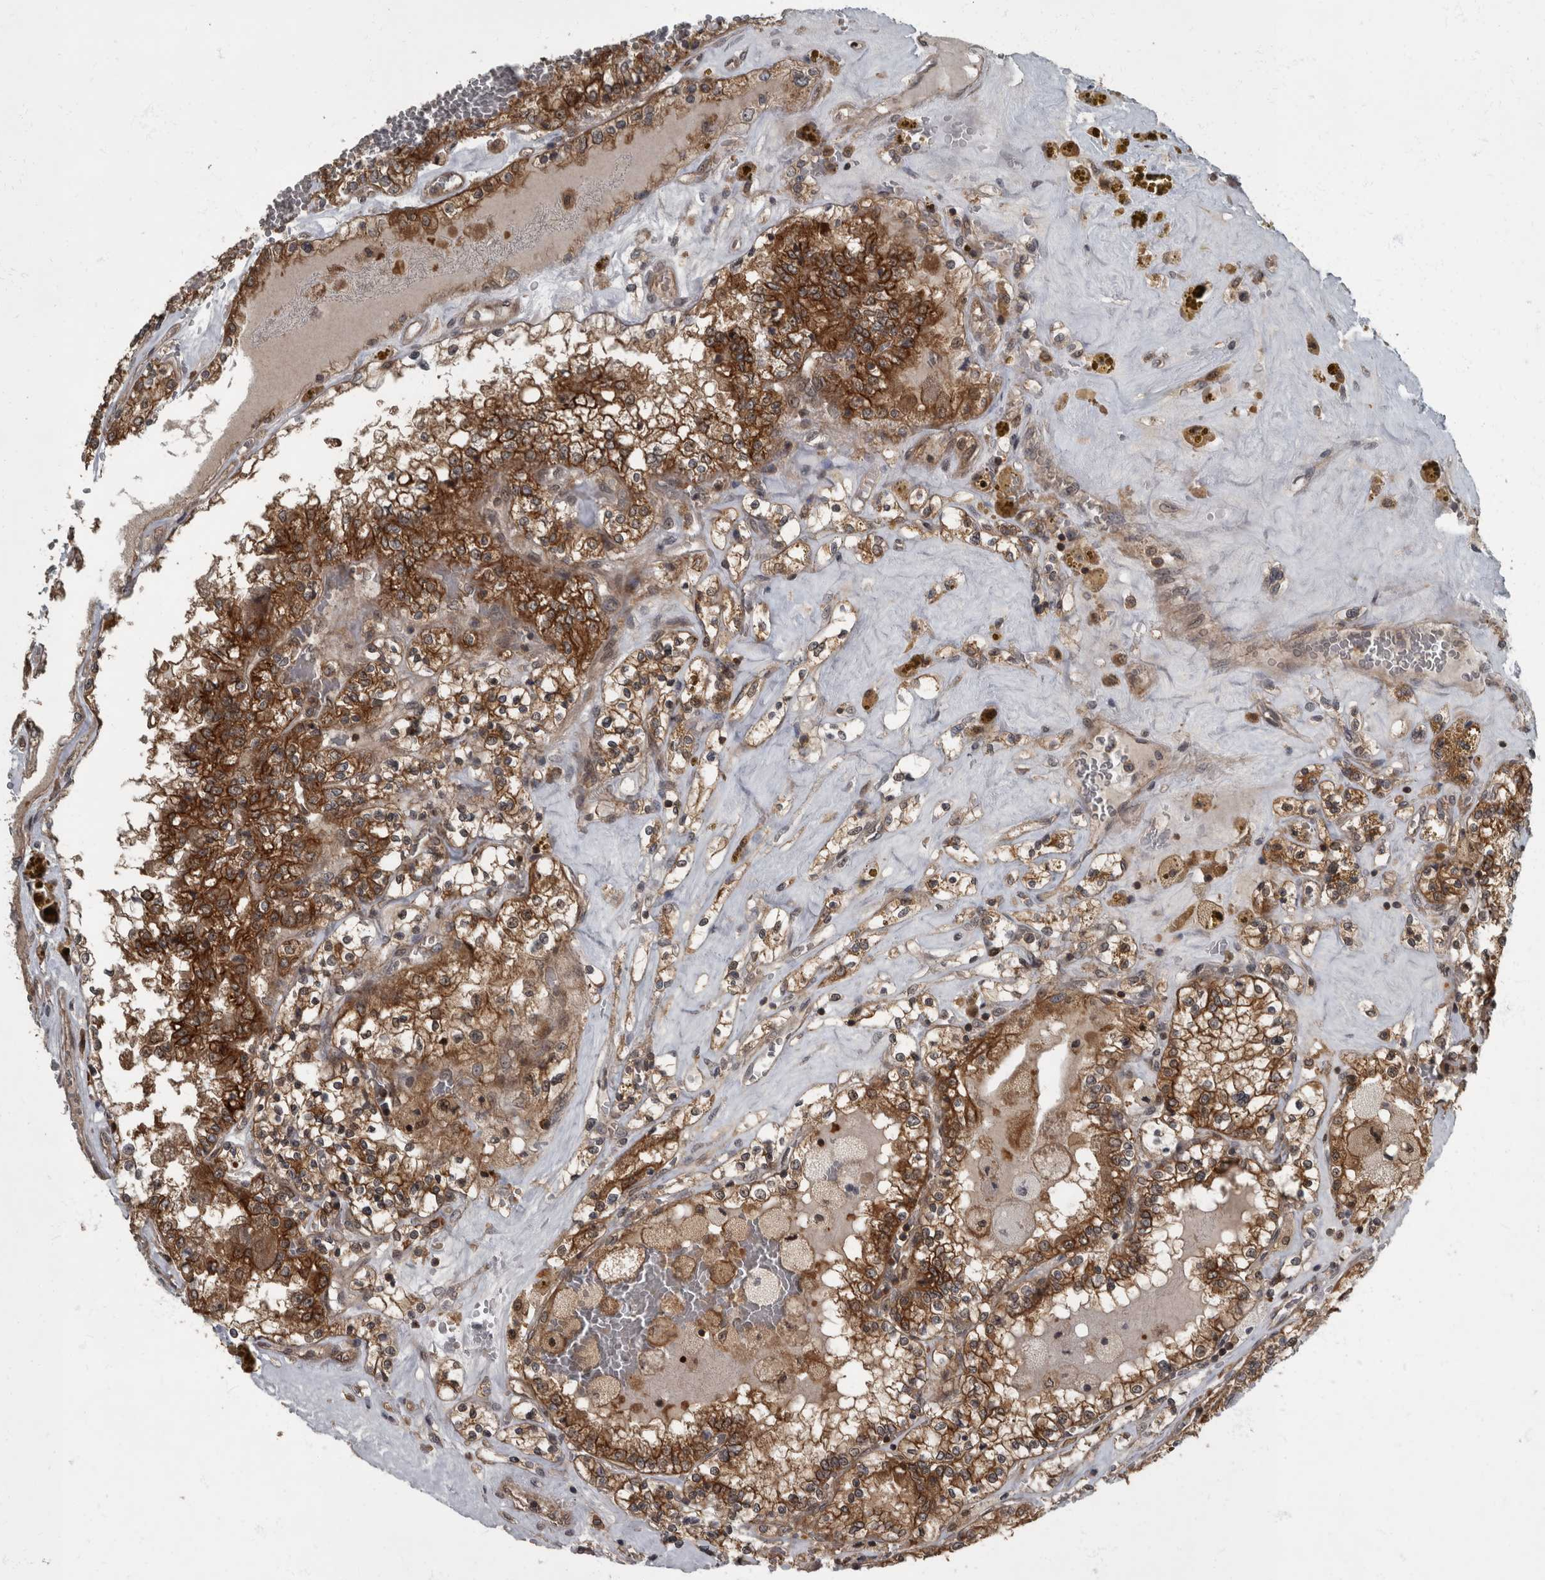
{"staining": {"intensity": "strong", "quantity": ">75%", "location": "cytoplasmic/membranous"}, "tissue": "renal cancer", "cell_type": "Tumor cells", "image_type": "cancer", "snomed": [{"axis": "morphology", "description": "Adenocarcinoma, NOS"}, {"axis": "topography", "description": "Kidney"}], "caption": "Immunohistochemistry of human renal cancer (adenocarcinoma) displays high levels of strong cytoplasmic/membranous staining in about >75% of tumor cells.", "gene": "RABGGTB", "patient": {"sex": "female", "age": 56}}